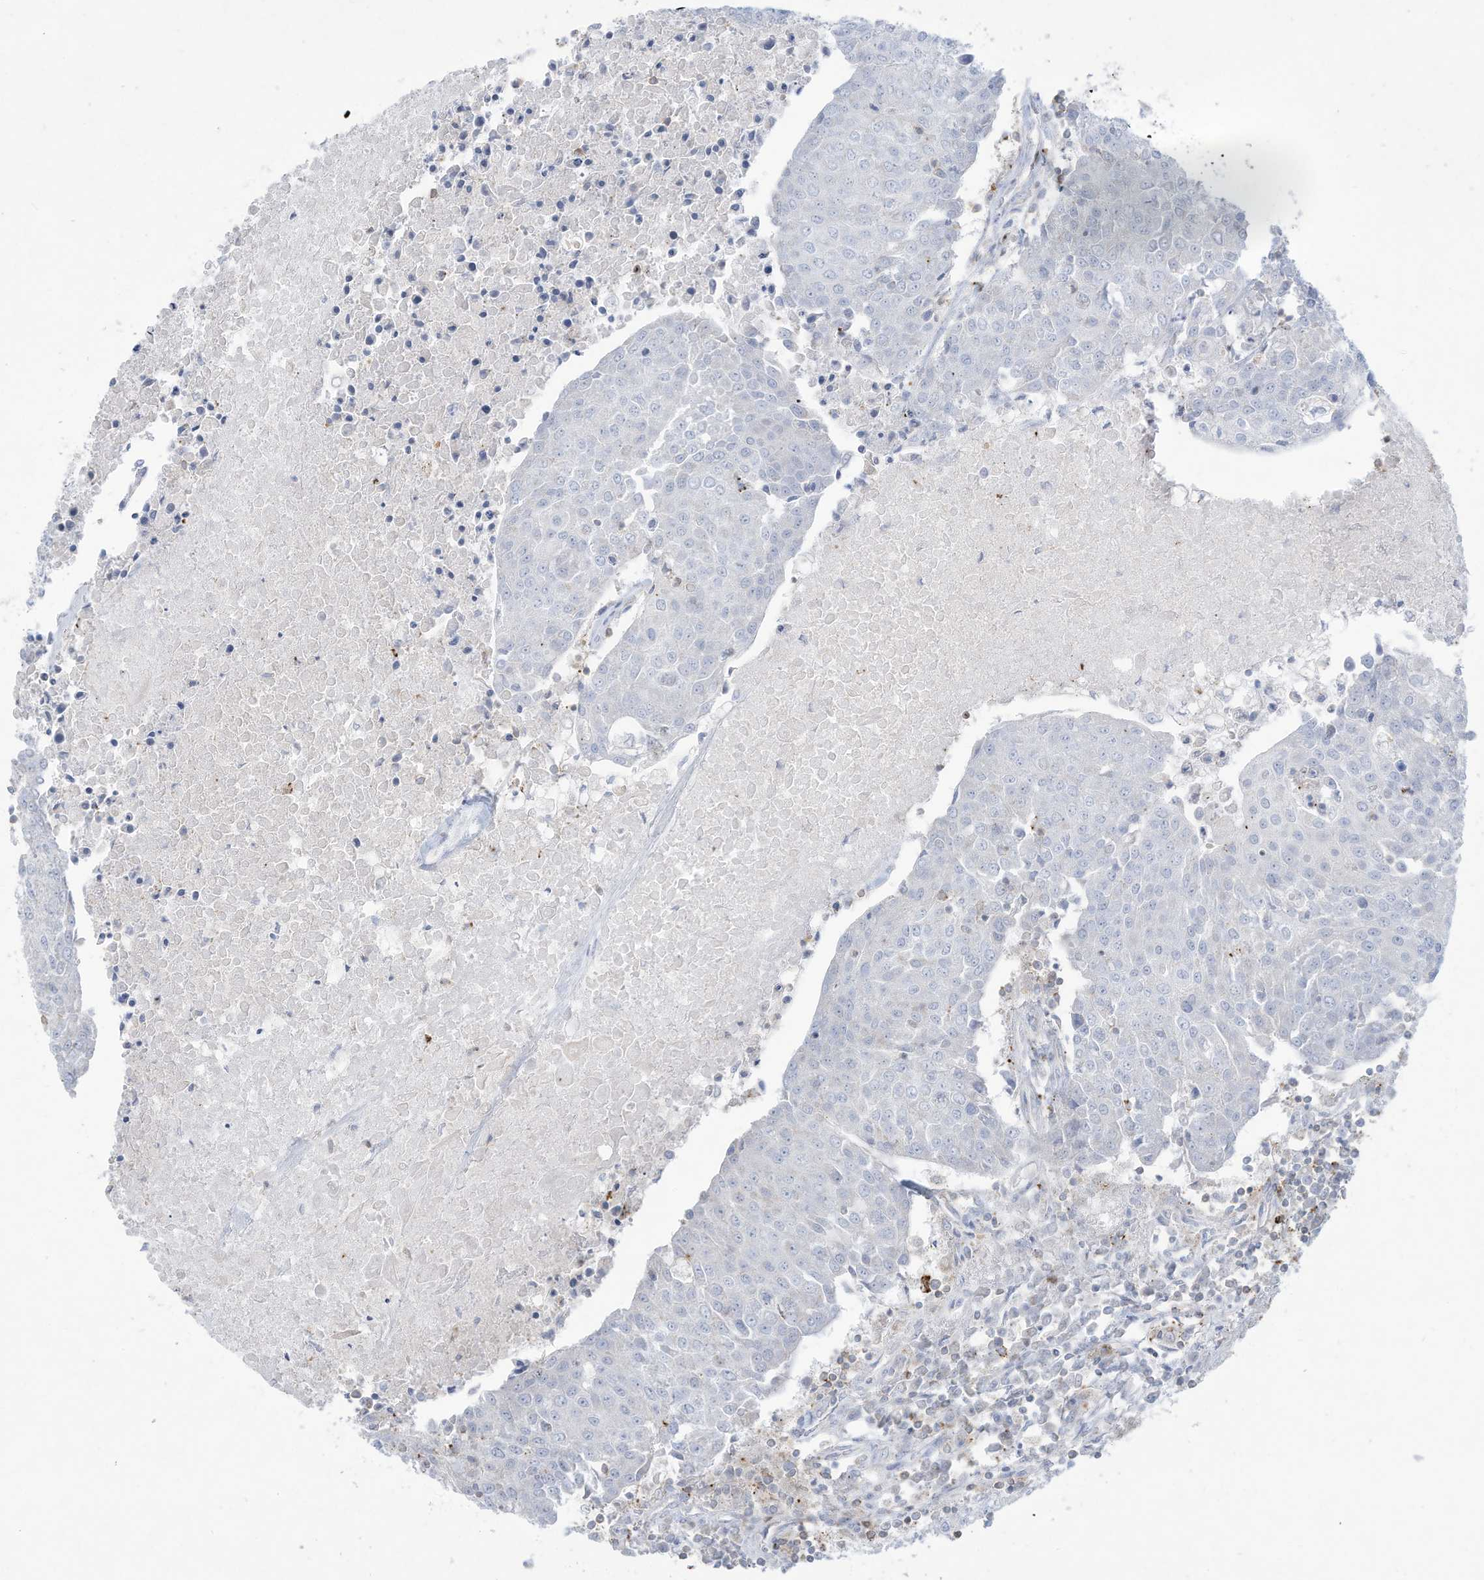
{"staining": {"intensity": "negative", "quantity": "none", "location": "none"}, "tissue": "urothelial cancer", "cell_type": "Tumor cells", "image_type": "cancer", "snomed": [{"axis": "morphology", "description": "Urothelial carcinoma, High grade"}, {"axis": "topography", "description": "Urinary bladder"}], "caption": "An image of human urothelial cancer is negative for staining in tumor cells.", "gene": "THNSL2", "patient": {"sex": "female", "age": 85}}